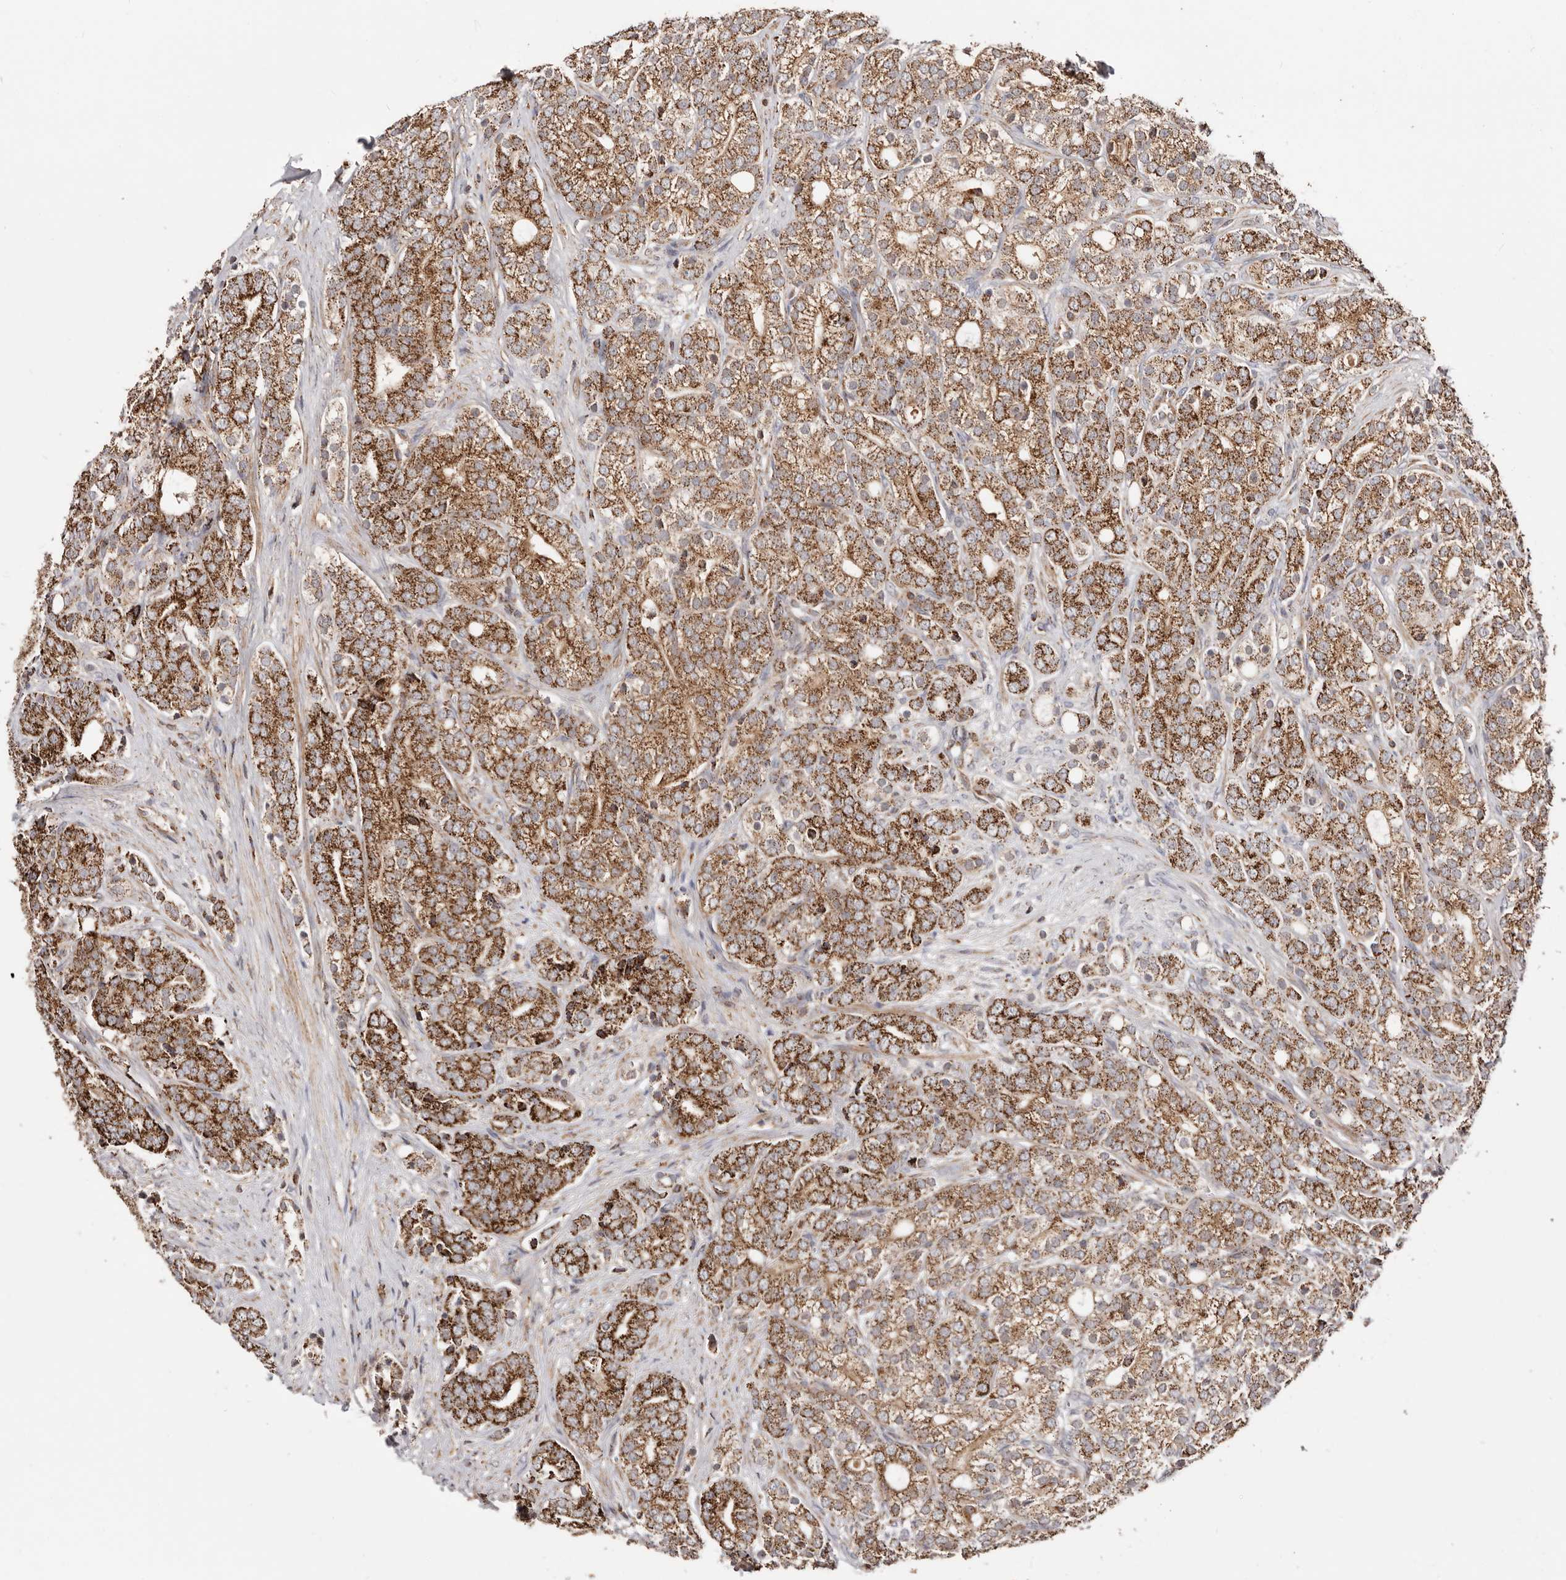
{"staining": {"intensity": "strong", "quantity": "25%-75%", "location": "cytoplasmic/membranous"}, "tissue": "prostate cancer", "cell_type": "Tumor cells", "image_type": "cancer", "snomed": [{"axis": "morphology", "description": "Adenocarcinoma, High grade"}, {"axis": "topography", "description": "Prostate"}], "caption": "The histopathology image exhibits immunohistochemical staining of high-grade adenocarcinoma (prostate). There is strong cytoplasmic/membranous positivity is identified in about 25%-75% of tumor cells. (DAB (3,3'-diaminobenzidine) IHC with brightfield microscopy, high magnification).", "gene": "PRKACB", "patient": {"sex": "male", "age": 57}}